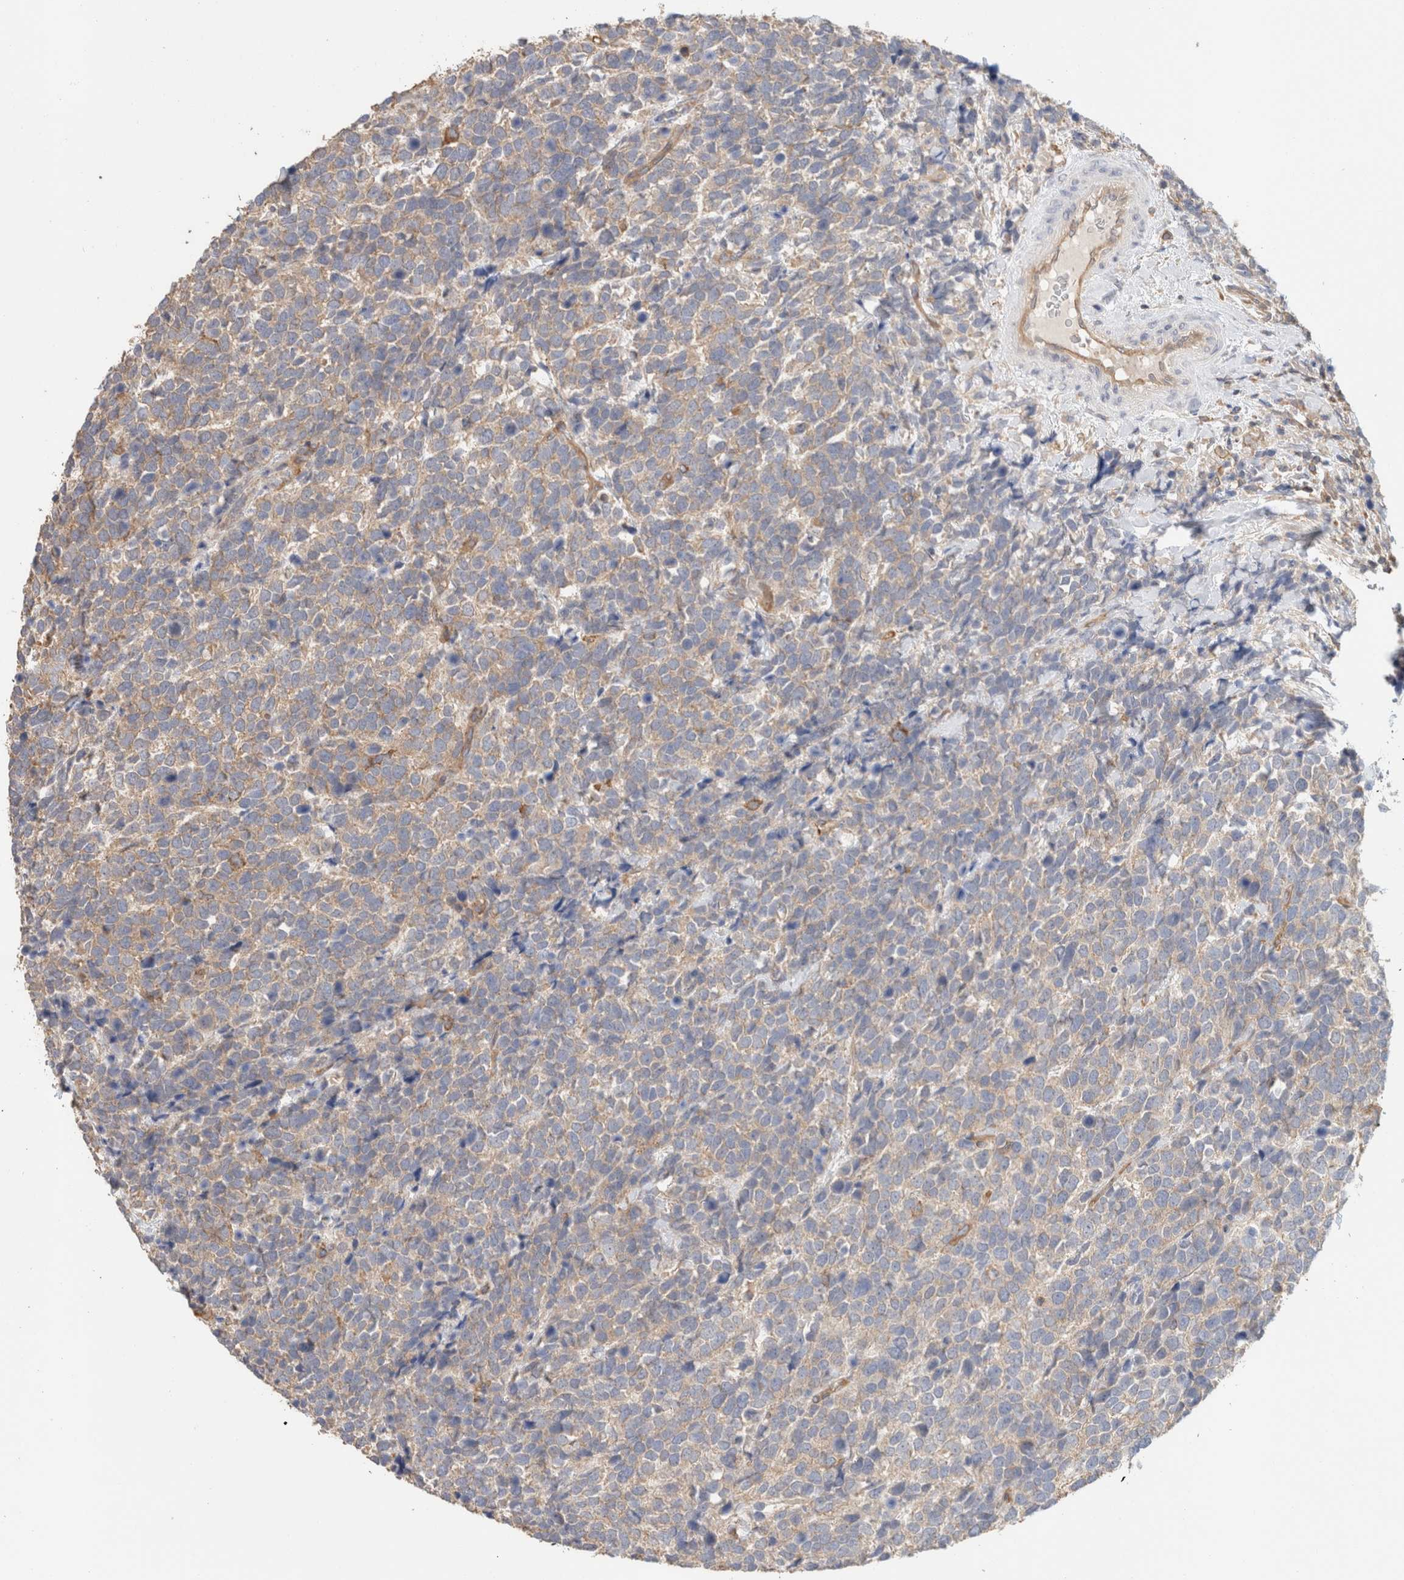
{"staining": {"intensity": "weak", "quantity": "25%-75%", "location": "cytoplasmic/membranous"}, "tissue": "urothelial cancer", "cell_type": "Tumor cells", "image_type": "cancer", "snomed": [{"axis": "morphology", "description": "Urothelial carcinoma, High grade"}, {"axis": "topography", "description": "Urinary bladder"}], "caption": "About 25%-75% of tumor cells in high-grade urothelial carcinoma show weak cytoplasmic/membranous protein positivity as visualized by brown immunohistochemical staining.", "gene": "CFAP418", "patient": {"sex": "female", "age": 82}}